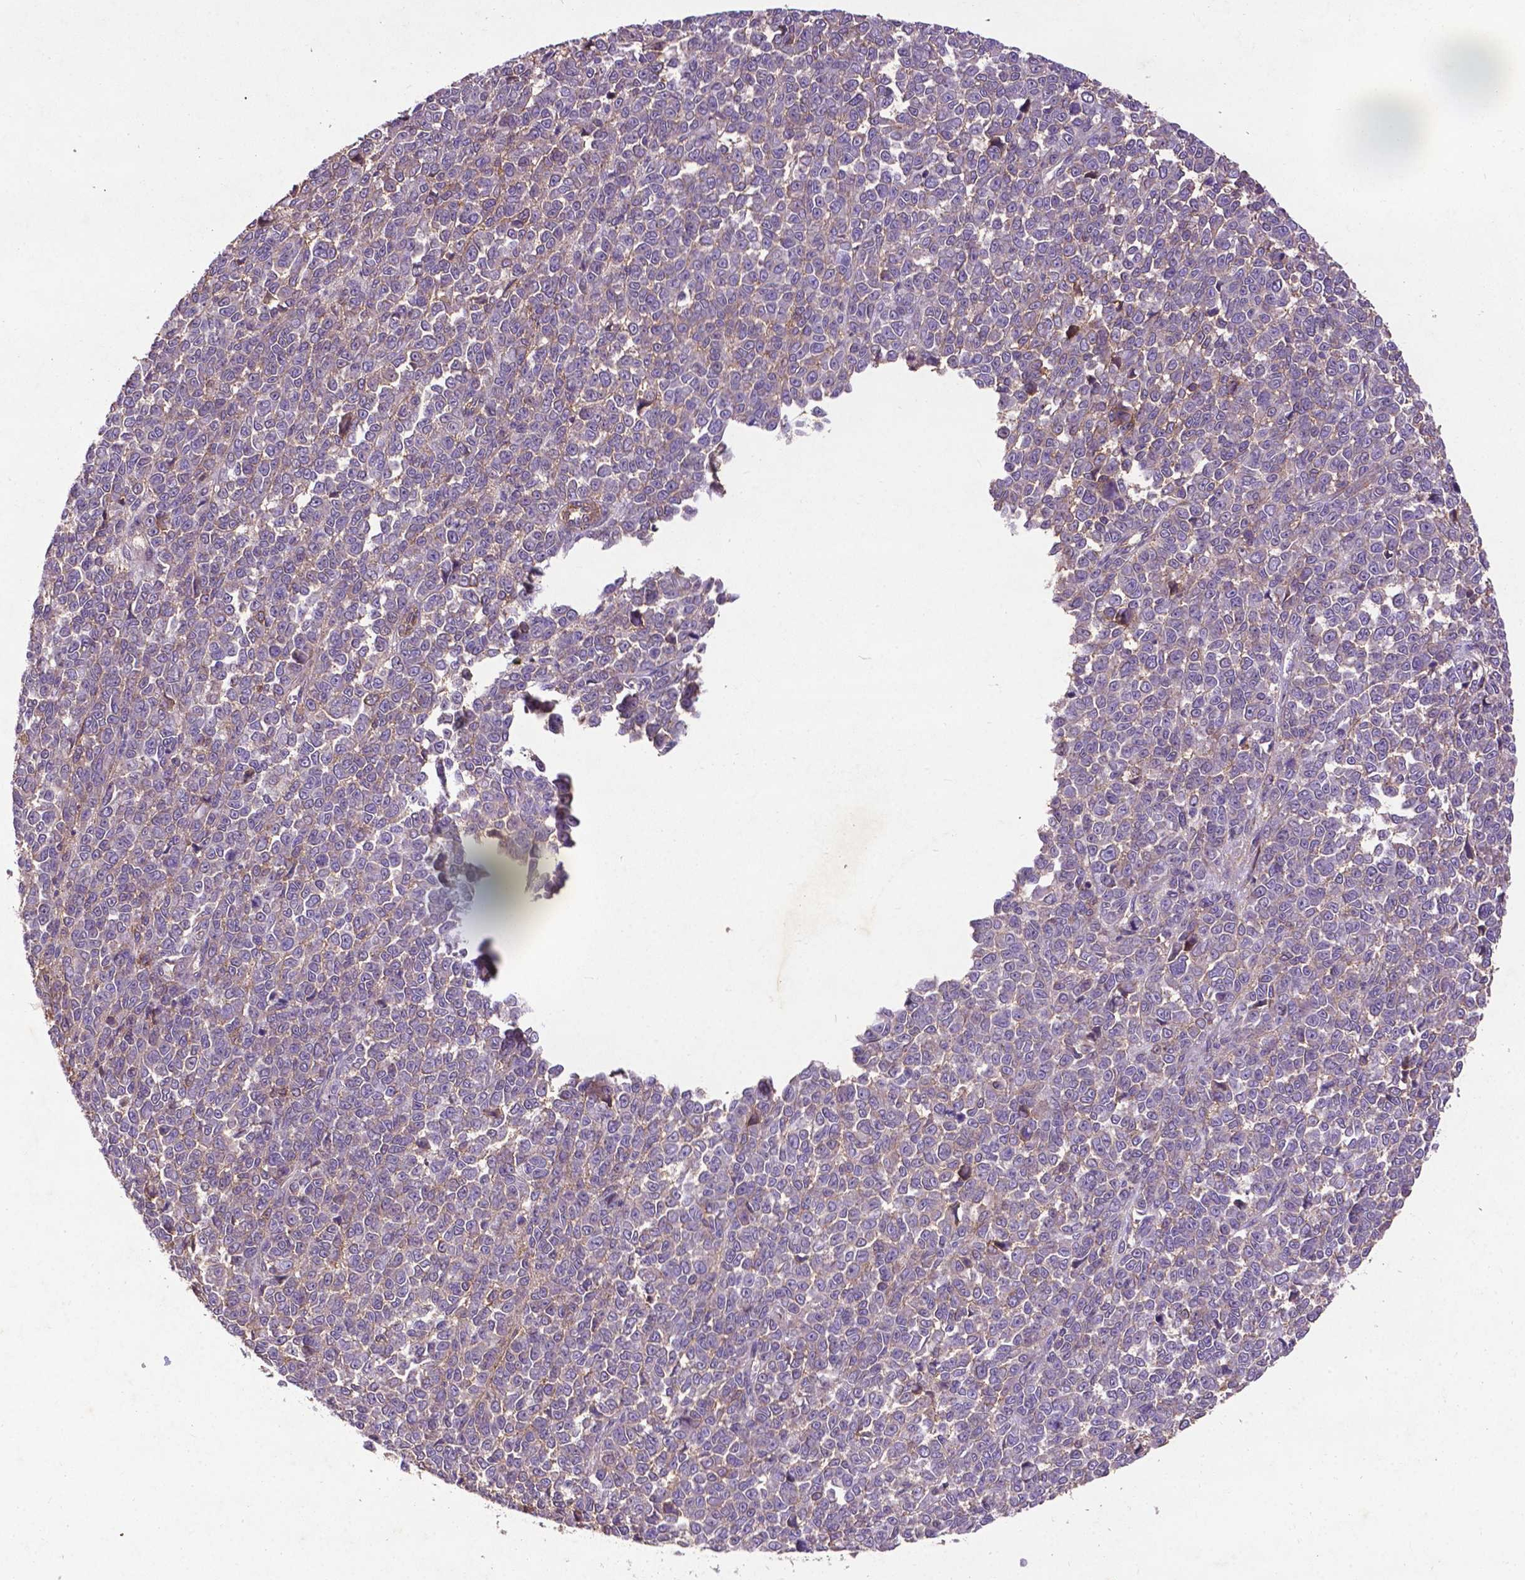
{"staining": {"intensity": "negative", "quantity": "none", "location": "none"}, "tissue": "melanoma", "cell_type": "Tumor cells", "image_type": "cancer", "snomed": [{"axis": "morphology", "description": "Malignant melanoma, NOS"}, {"axis": "topography", "description": "Skin"}], "caption": "Tumor cells are negative for brown protein staining in malignant melanoma. The staining is performed using DAB (3,3'-diaminobenzidine) brown chromogen with nuclei counter-stained in using hematoxylin.", "gene": "RRAS", "patient": {"sex": "female", "age": 95}}